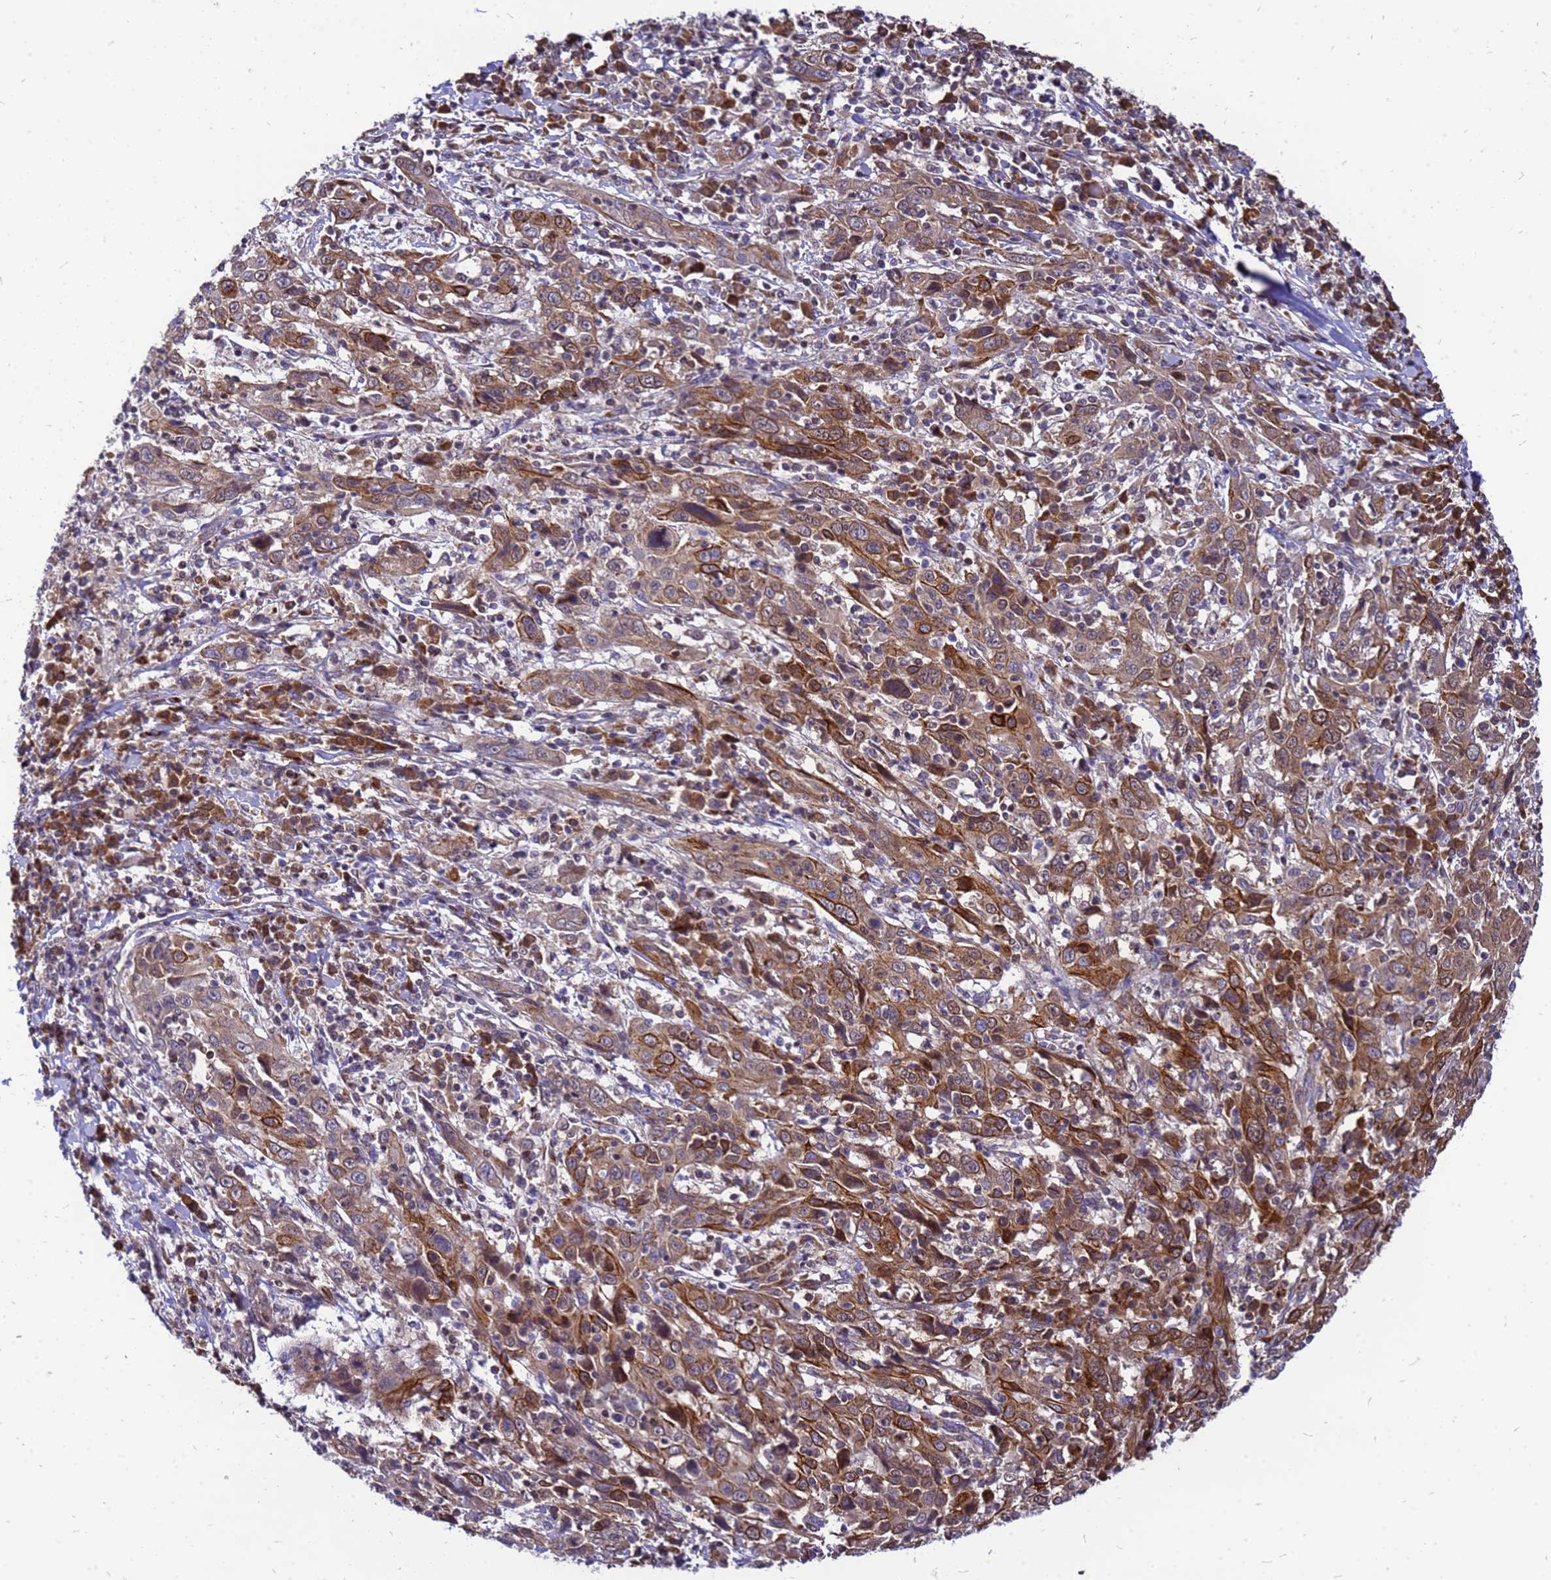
{"staining": {"intensity": "moderate", "quantity": ">75%", "location": "cytoplasmic/membranous"}, "tissue": "cervical cancer", "cell_type": "Tumor cells", "image_type": "cancer", "snomed": [{"axis": "morphology", "description": "Squamous cell carcinoma, NOS"}, {"axis": "topography", "description": "Cervix"}], "caption": "An immunohistochemistry image of neoplastic tissue is shown. Protein staining in brown highlights moderate cytoplasmic/membranous positivity in cervical cancer (squamous cell carcinoma) within tumor cells. The staining is performed using DAB brown chromogen to label protein expression. The nuclei are counter-stained blue using hematoxylin.", "gene": "CMC4", "patient": {"sex": "female", "age": 46}}